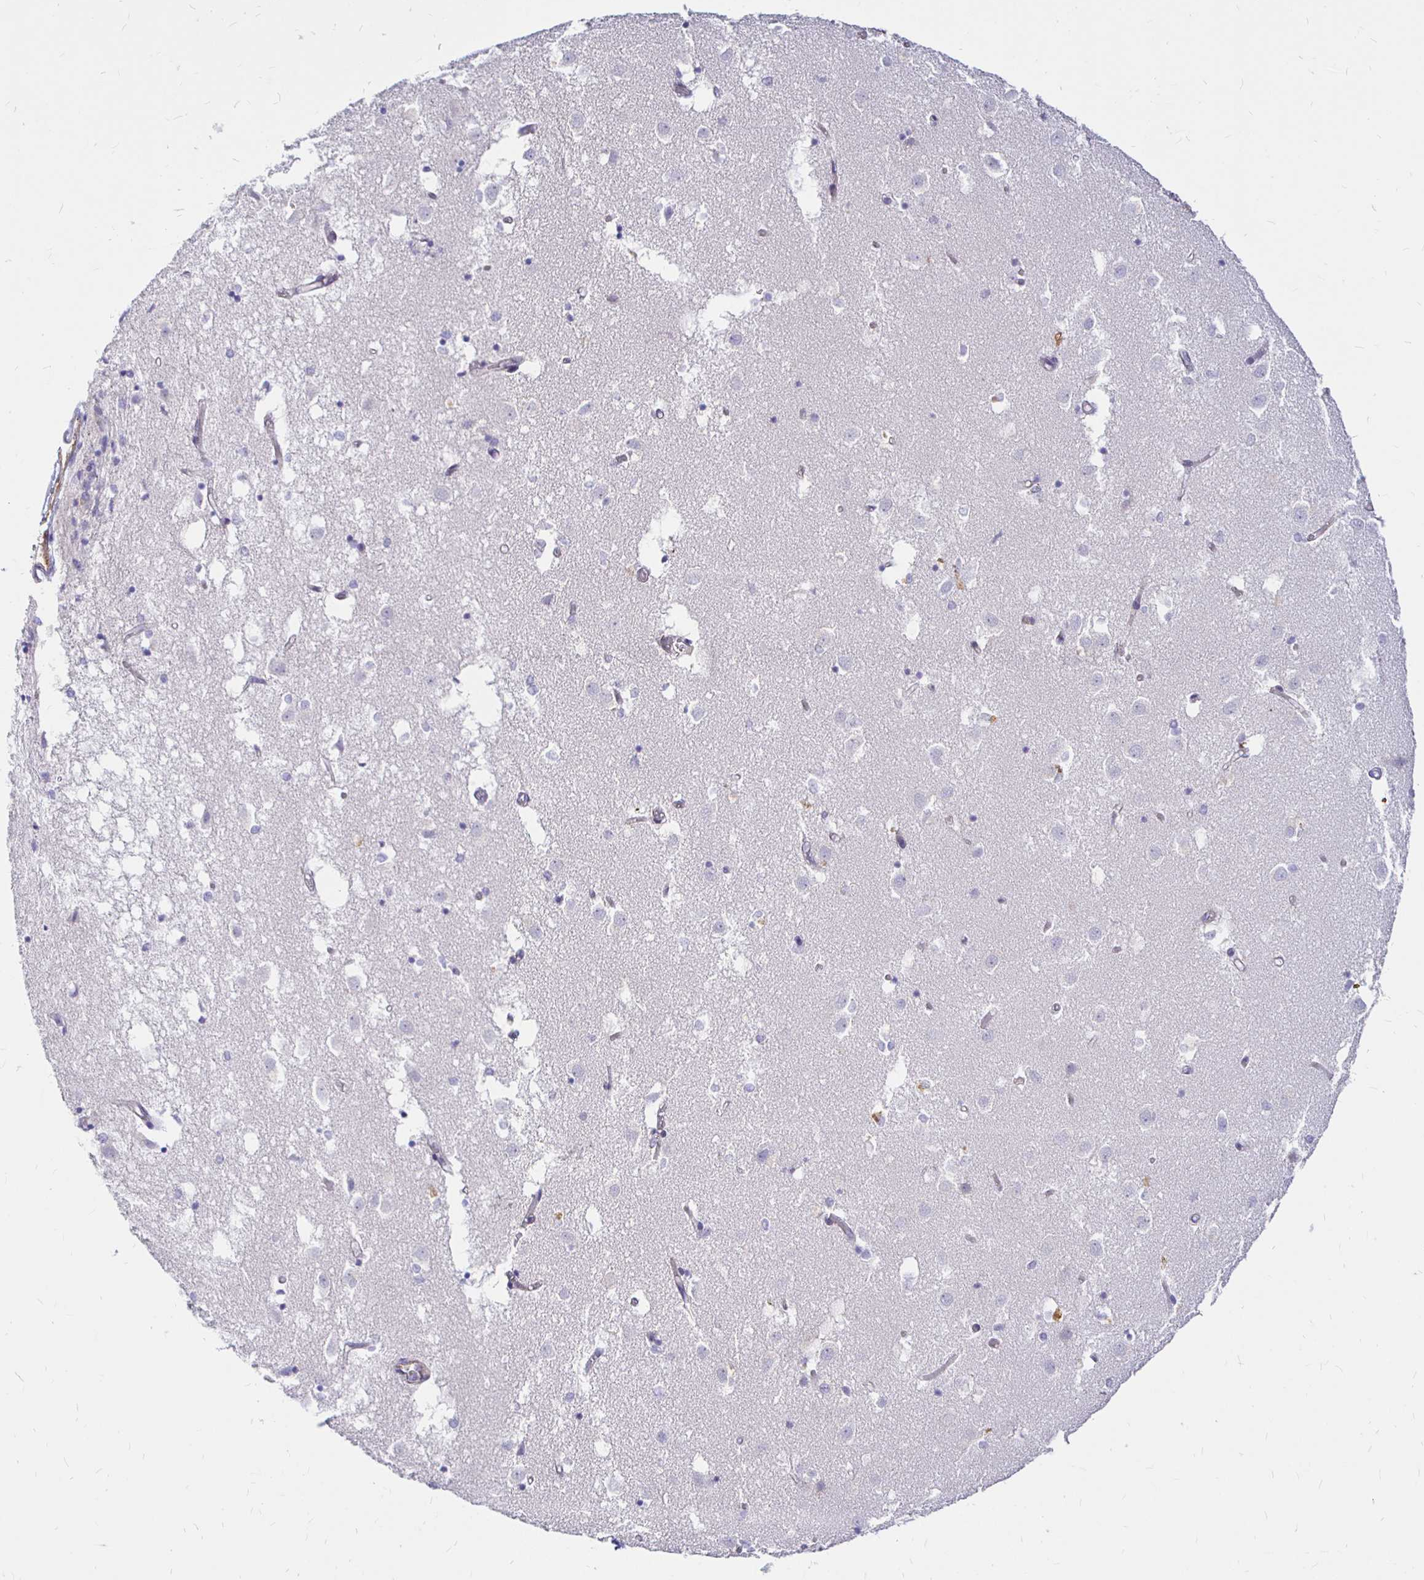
{"staining": {"intensity": "weak", "quantity": "<25%", "location": "cytoplasmic/membranous"}, "tissue": "caudate", "cell_type": "Glial cells", "image_type": "normal", "snomed": [{"axis": "morphology", "description": "Normal tissue, NOS"}, {"axis": "topography", "description": "Lateral ventricle wall"}], "caption": "This is a micrograph of immunohistochemistry (IHC) staining of benign caudate, which shows no staining in glial cells.", "gene": "PALM2AKAP2", "patient": {"sex": "male", "age": 70}}